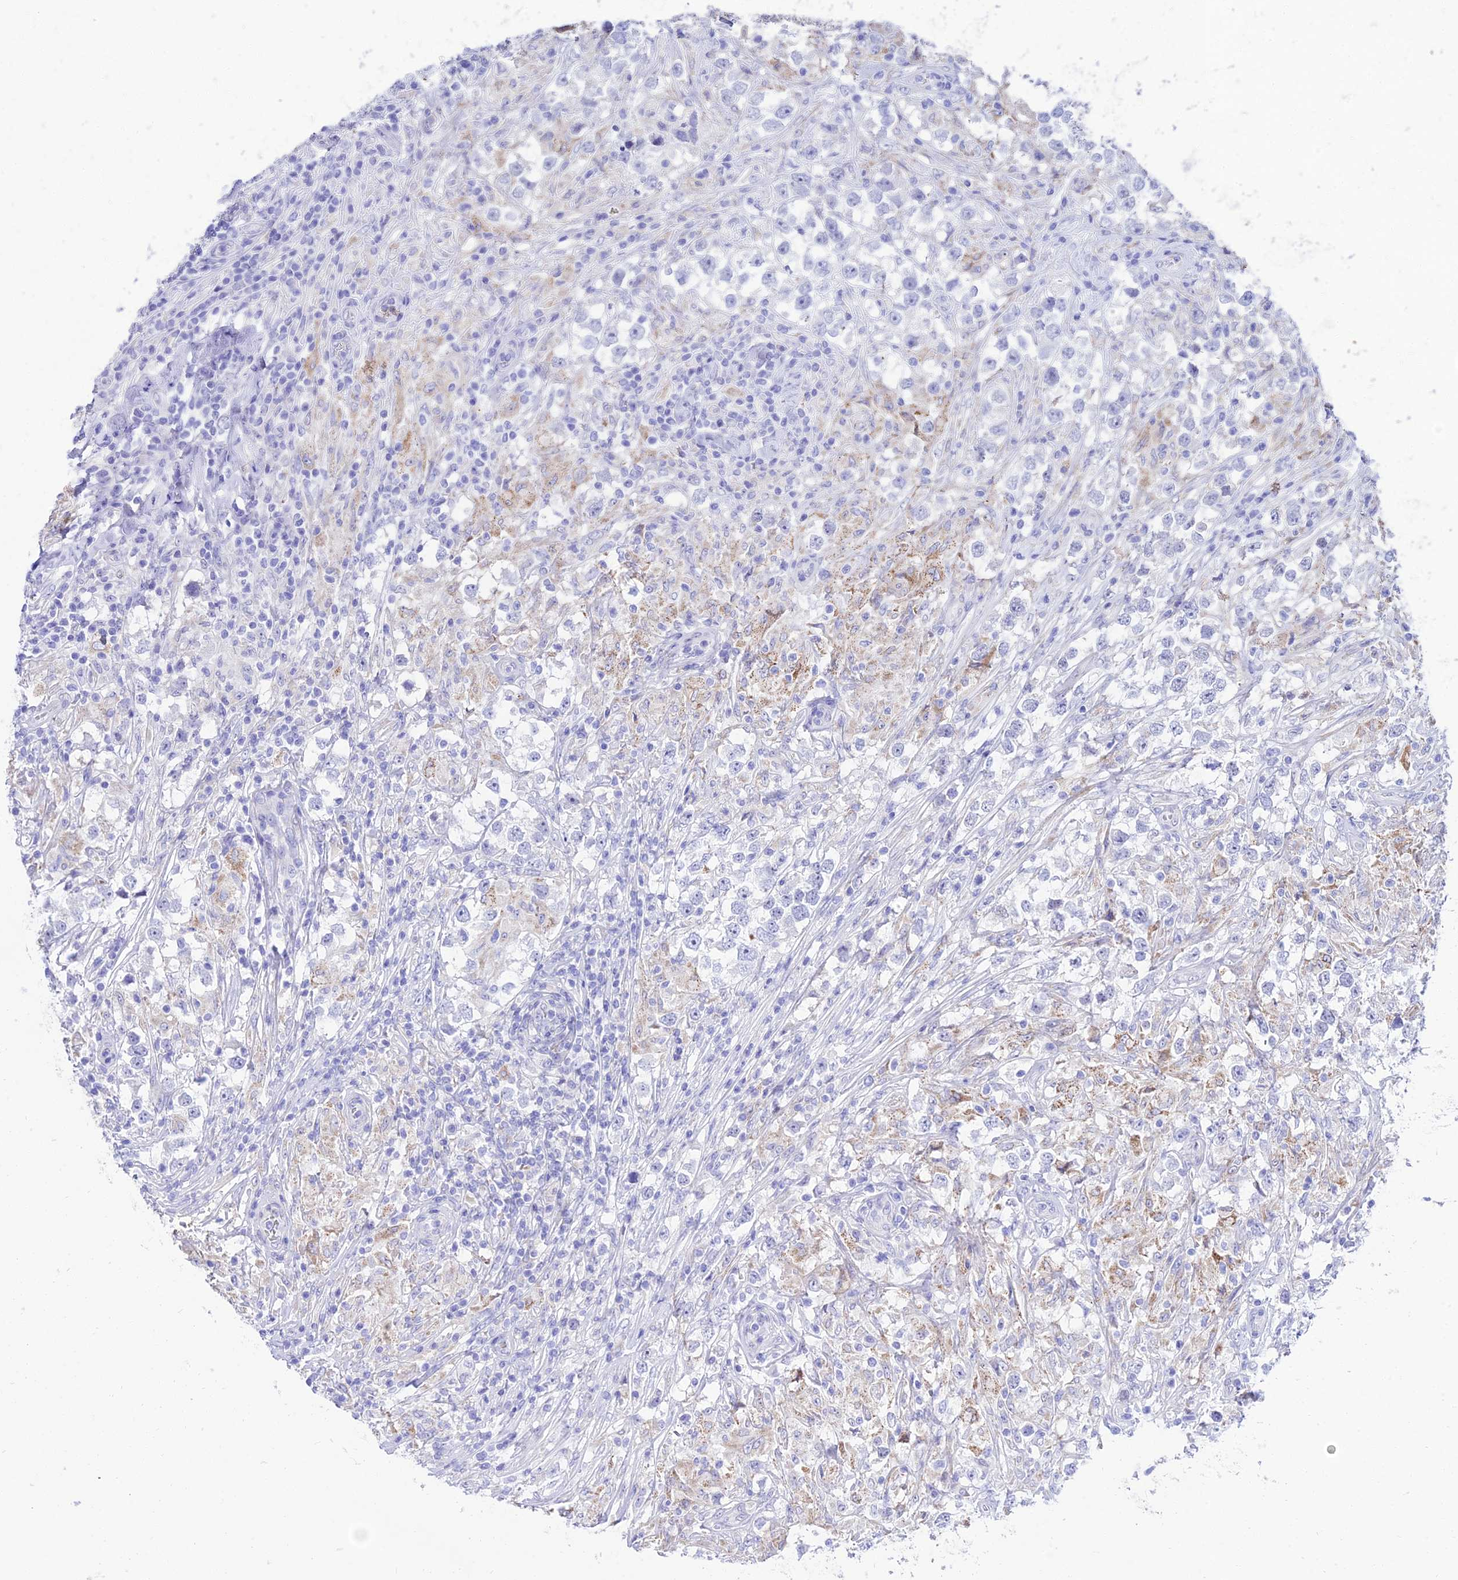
{"staining": {"intensity": "negative", "quantity": "none", "location": "none"}, "tissue": "testis cancer", "cell_type": "Tumor cells", "image_type": "cancer", "snomed": [{"axis": "morphology", "description": "Seminoma, NOS"}, {"axis": "topography", "description": "Testis"}], "caption": "Testis cancer (seminoma) was stained to show a protein in brown. There is no significant staining in tumor cells. (DAB (3,3'-diaminobenzidine) IHC with hematoxylin counter stain).", "gene": "TAC3", "patient": {"sex": "male", "age": 46}}